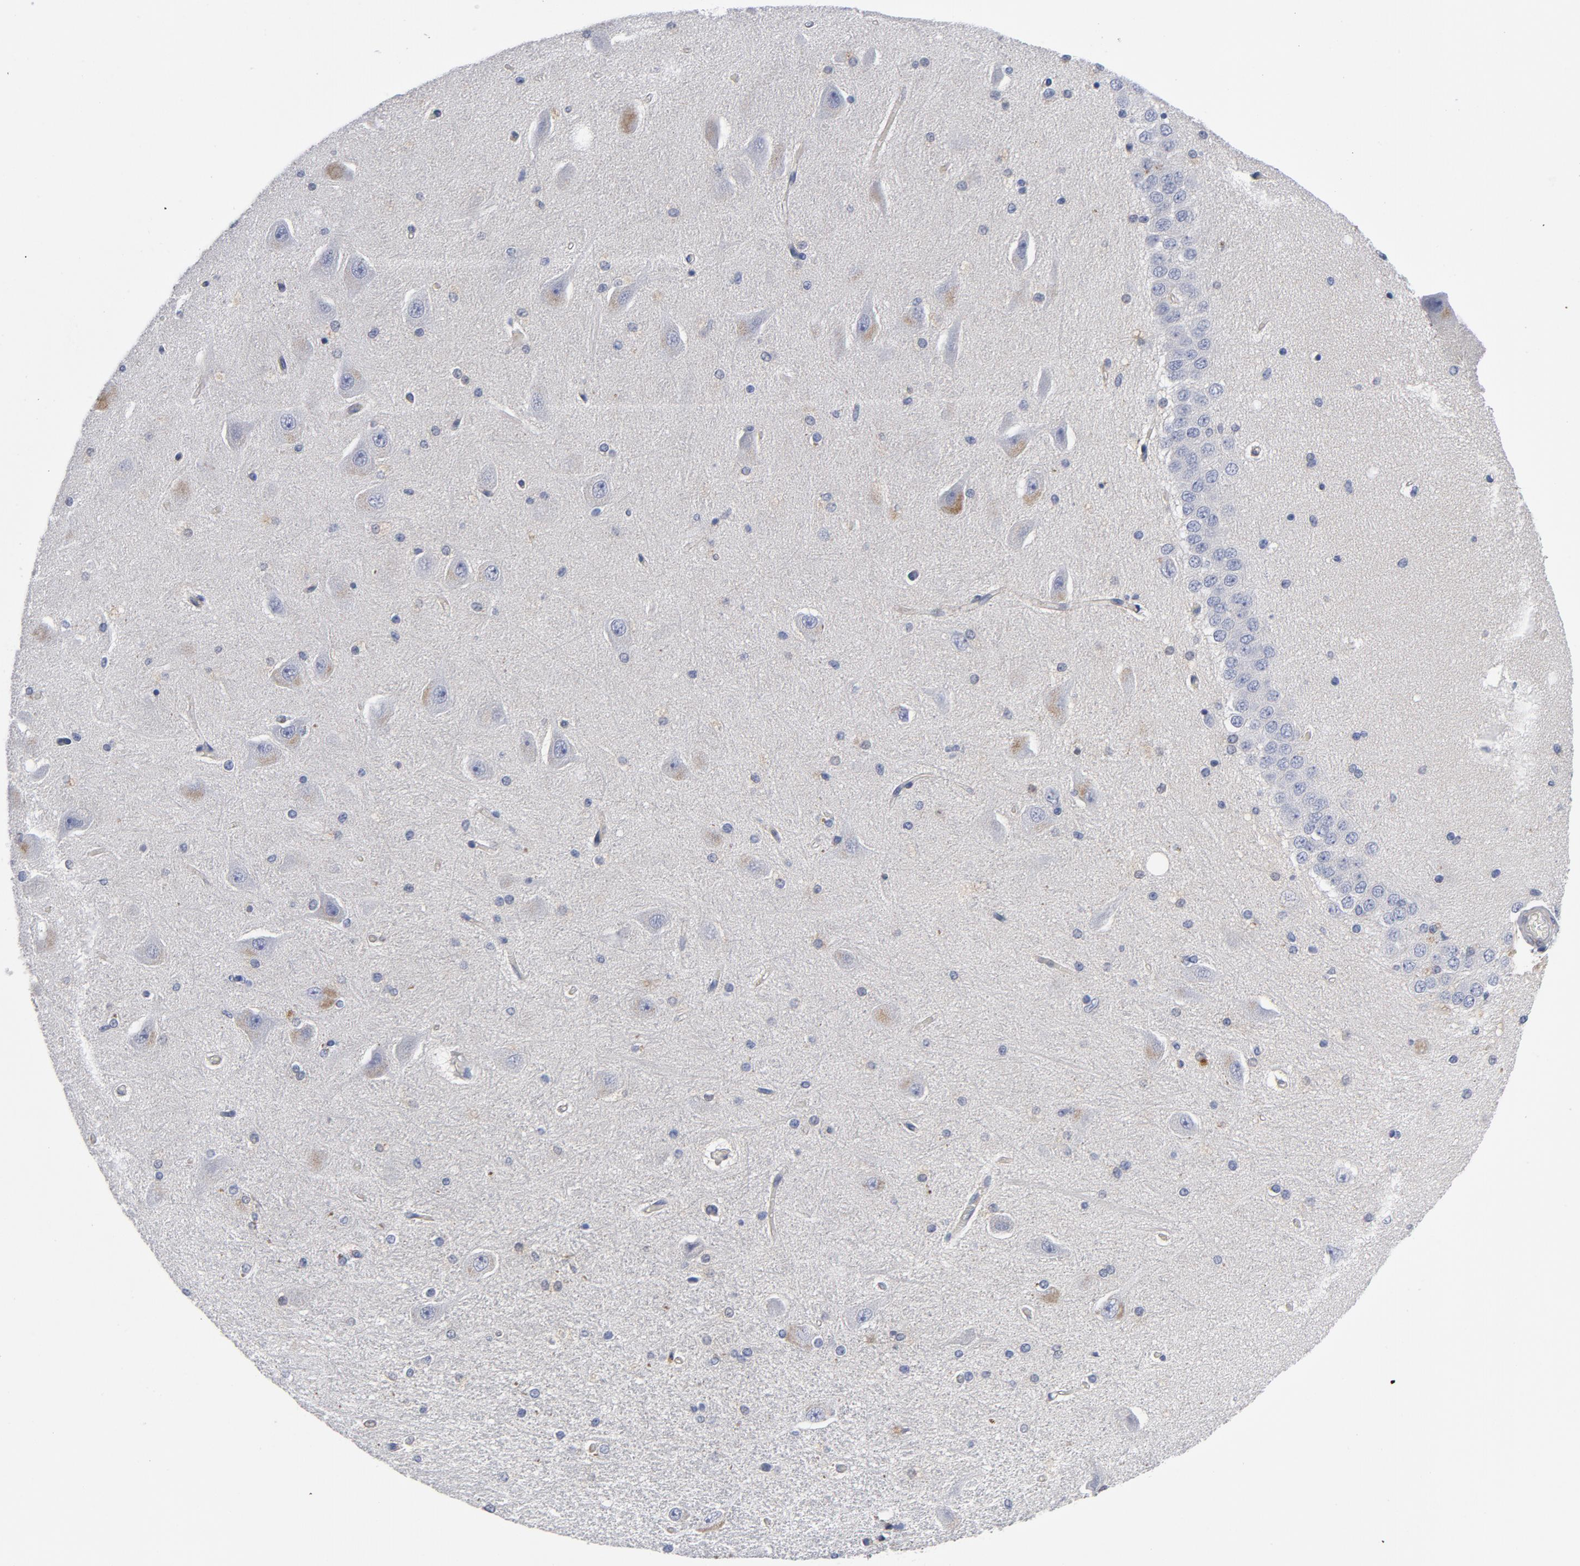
{"staining": {"intensity": "negative", "quantity": "none", "location": "none"}, "tissue": "hippocampus", "cell_type": "Glial cells", "image_type": "normal", "snomed": [{"axis": "morphology", "description": "Normal tissue, NOS"}, {"axis": "topography", "description": "Hippocampus"}], "caption": "Glial cells are negative for brown protein staining in benign hippocampus.", "gene": "TRADD", "patient": {"sex": "female", "age": 54}}